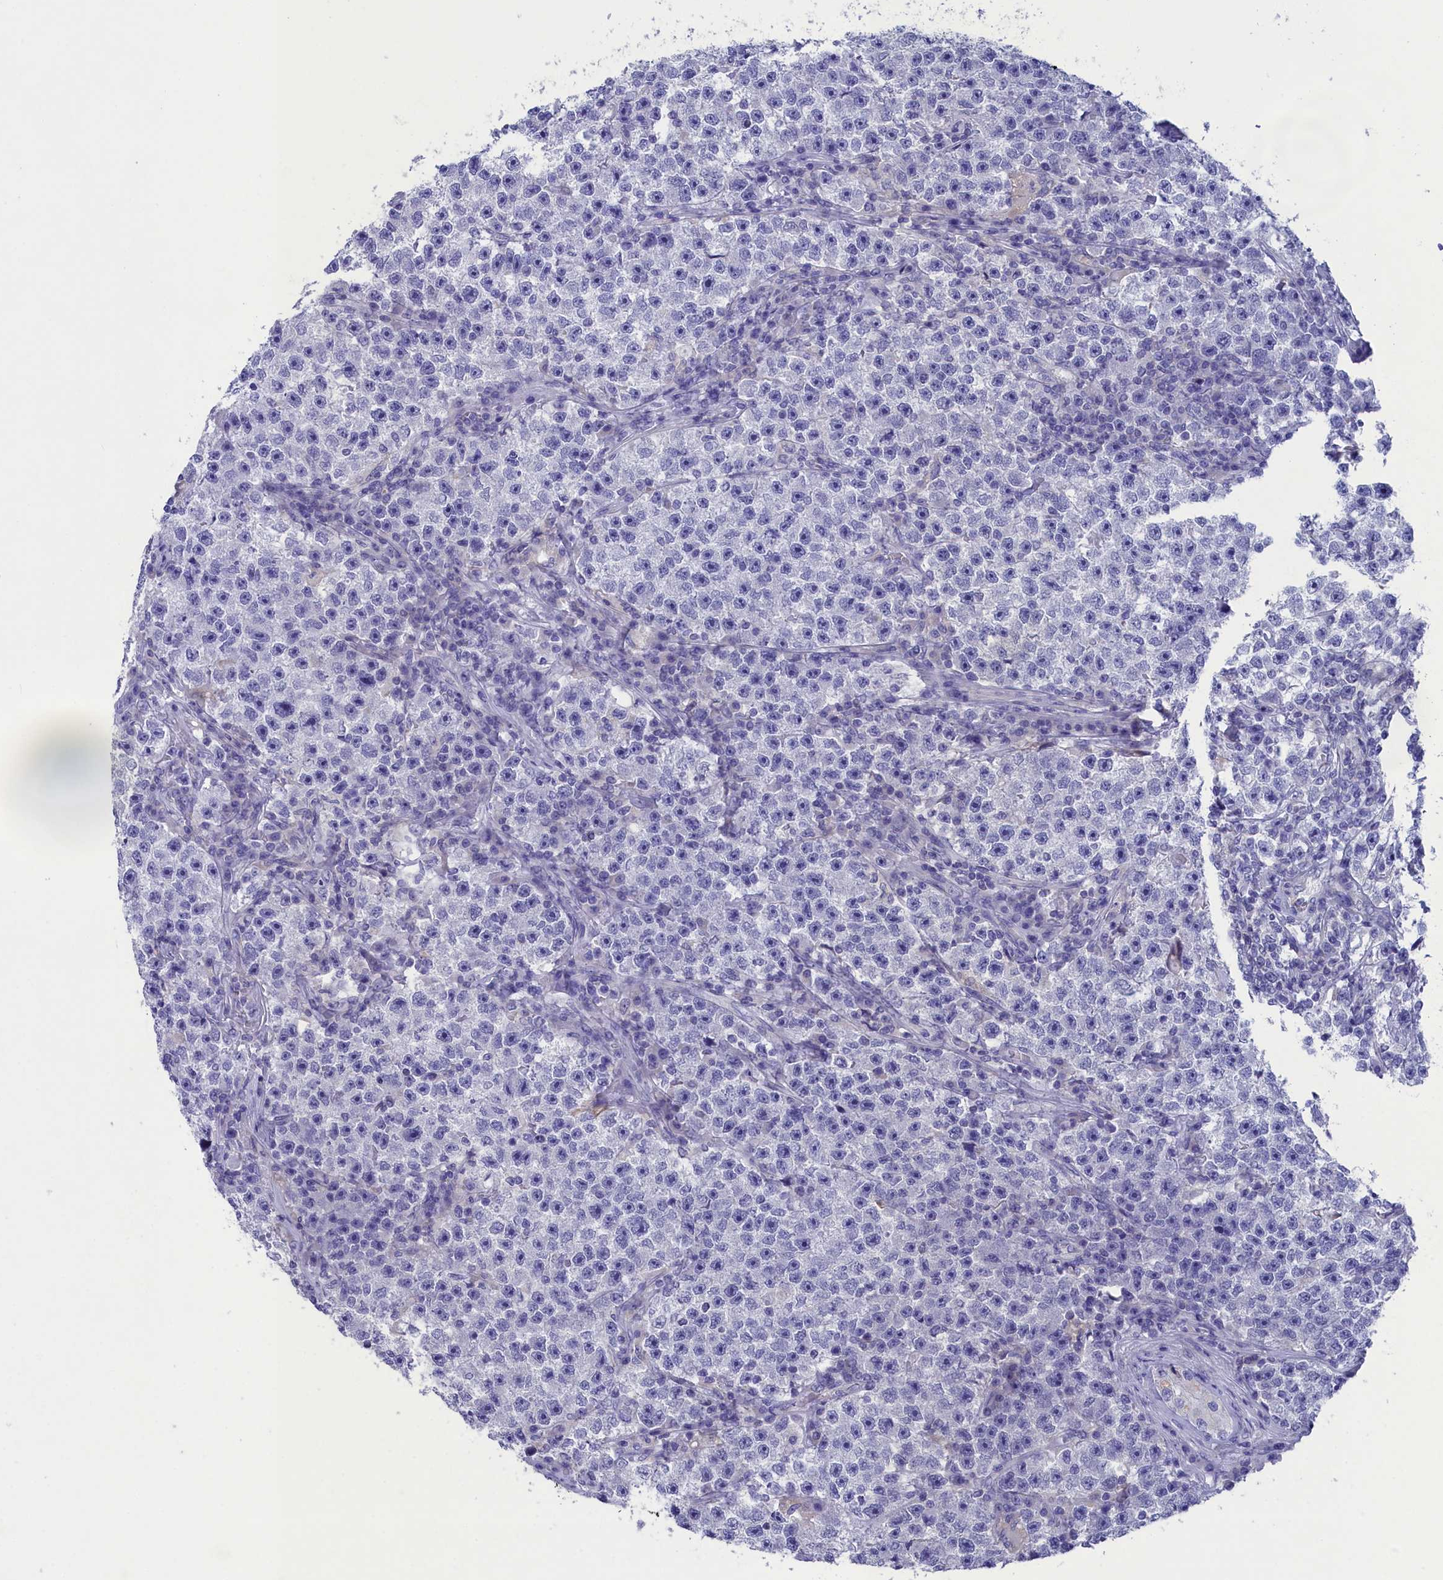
{"staining": {"intensity": "negative", "quantity": "none", "location": "none"}, "tissue": "testis cancer", "cell_type": "Tumor cells", "image_type": "cancer", "snomed": [{"axis": "morphology", "description": "Seminoma, NOS"}, {"axis": "topography", "description": "Testis"}], "caption": "Tumor cells are negative for brown protein staining in seminoma (testis).", "gene": "PRDM12", "patient": {"sex": "male", "age": 22}}